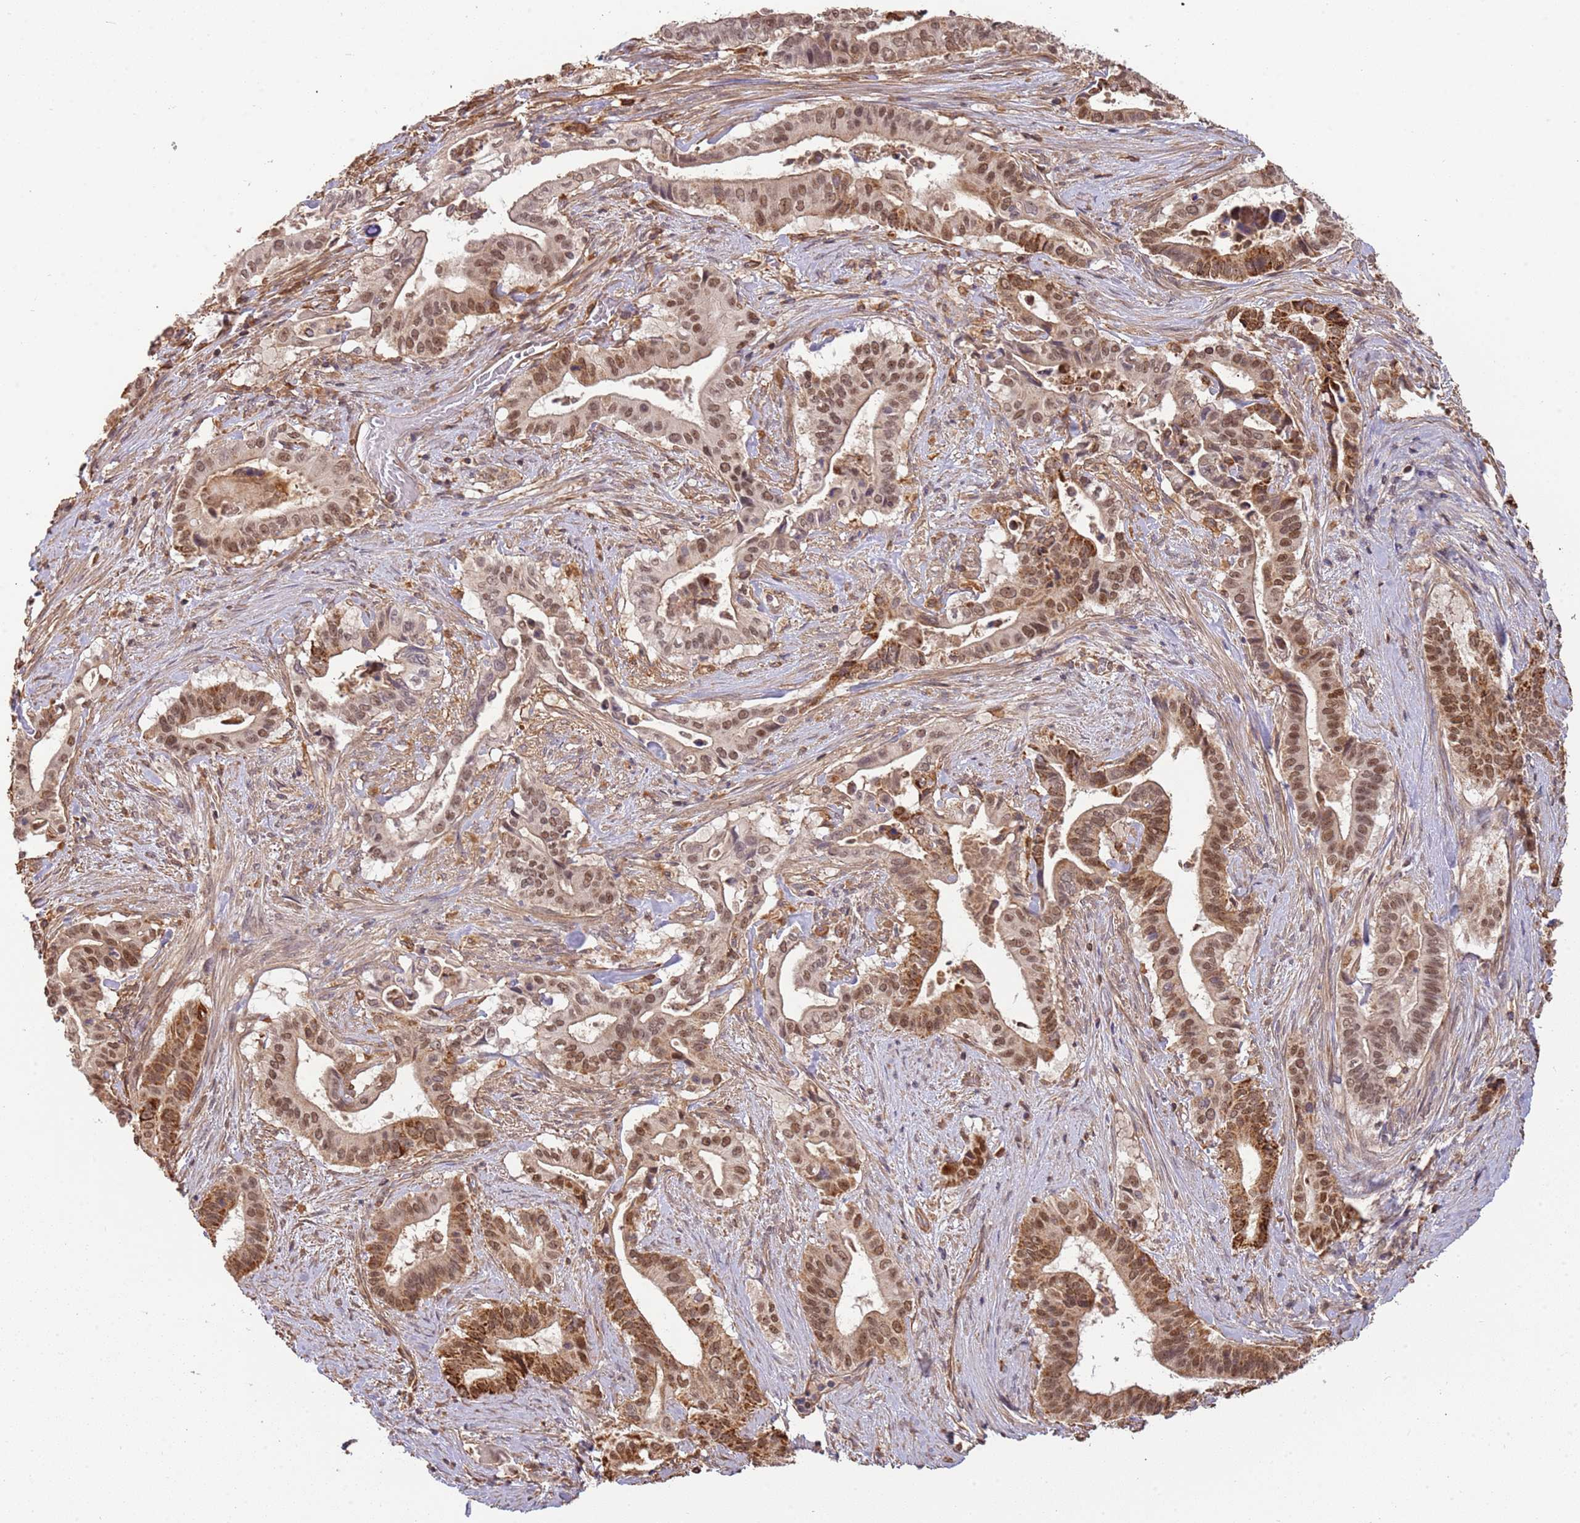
{"staining": {"intensity": "strong", "quantity": ">75%", "location": "cytoplasmic/membranous,nuclear"}, "tissue": "pancreatic cancer", "cell_type": "Tumor cells", "image_type": "cancer", "snomed": [{"axis": "morphology", "description": "Adenocarcinoma, NOS"}, {"axis": "topography", "description": "Pancreas"}], "caption": "An immunohistochemistry (IHC) histopathology image of neoplastic tissue is shown. Protein staining in brown highlights strong cytoplasmic/membranous and nuclear positivity in pancreatic cancer (adenocarcinoma) within tumor cells.", "gene": "SURF2", "patient": {"sex": "female", "age": 77}}